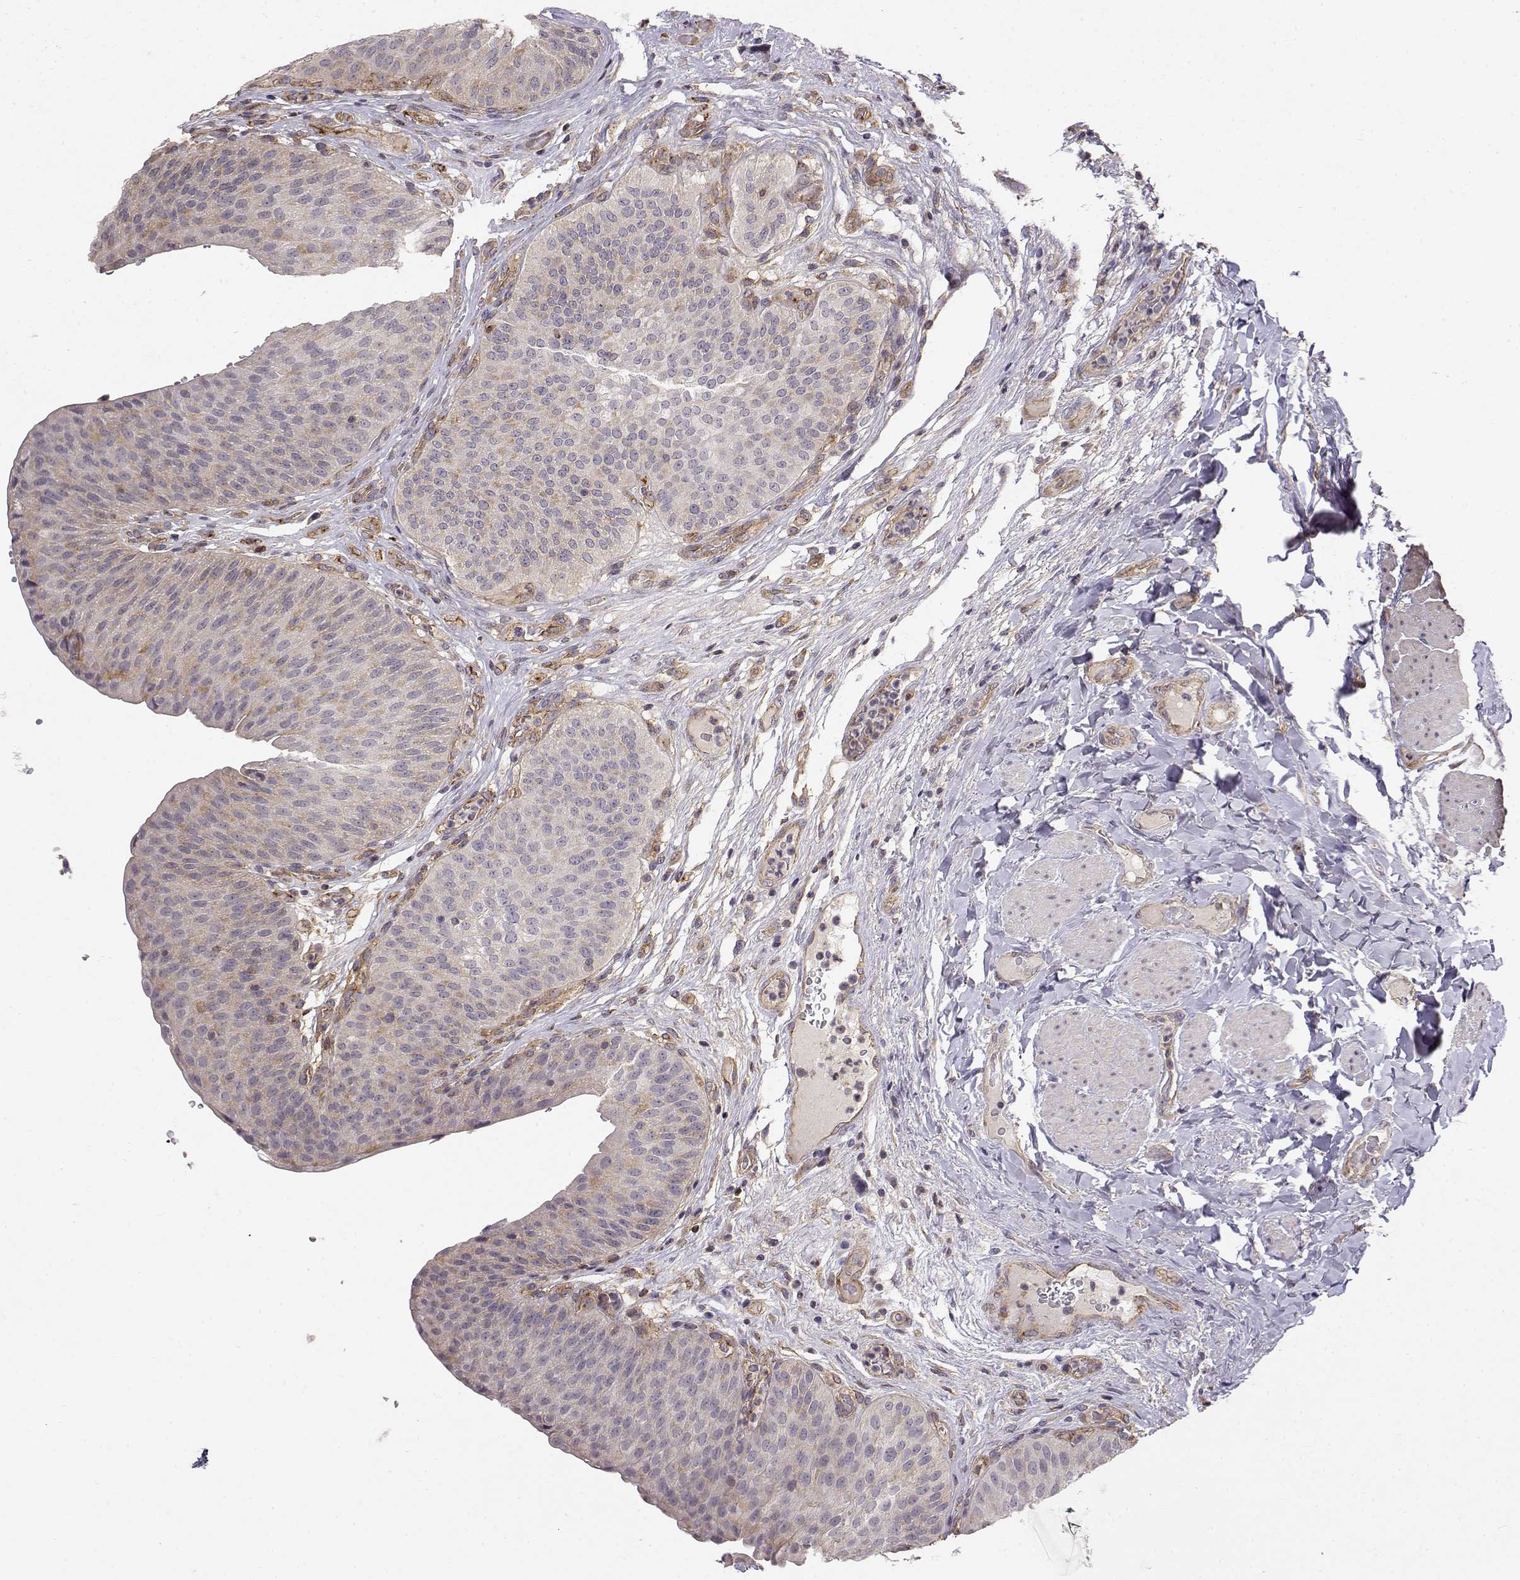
{"staining": {"intensity": "weak", "quantity": "<25%", "location": "cytoplasmic/membranous"}, "tissue": "urinary bladder", "cell_type": "Urothelial cells", "image_type": "normal", "snomed": [{"axis": "morphology", "description": "Normal tissue, NOS"}, {"axis": "topography", "description": "Urinary bladder"}], "caption": "The image exhibits no significant staining in urothelial cells of urinary bladder. Nuclei are stained in blue.", "gene": "IFITM1", "patient": {"sex": "male", "age": 66}}